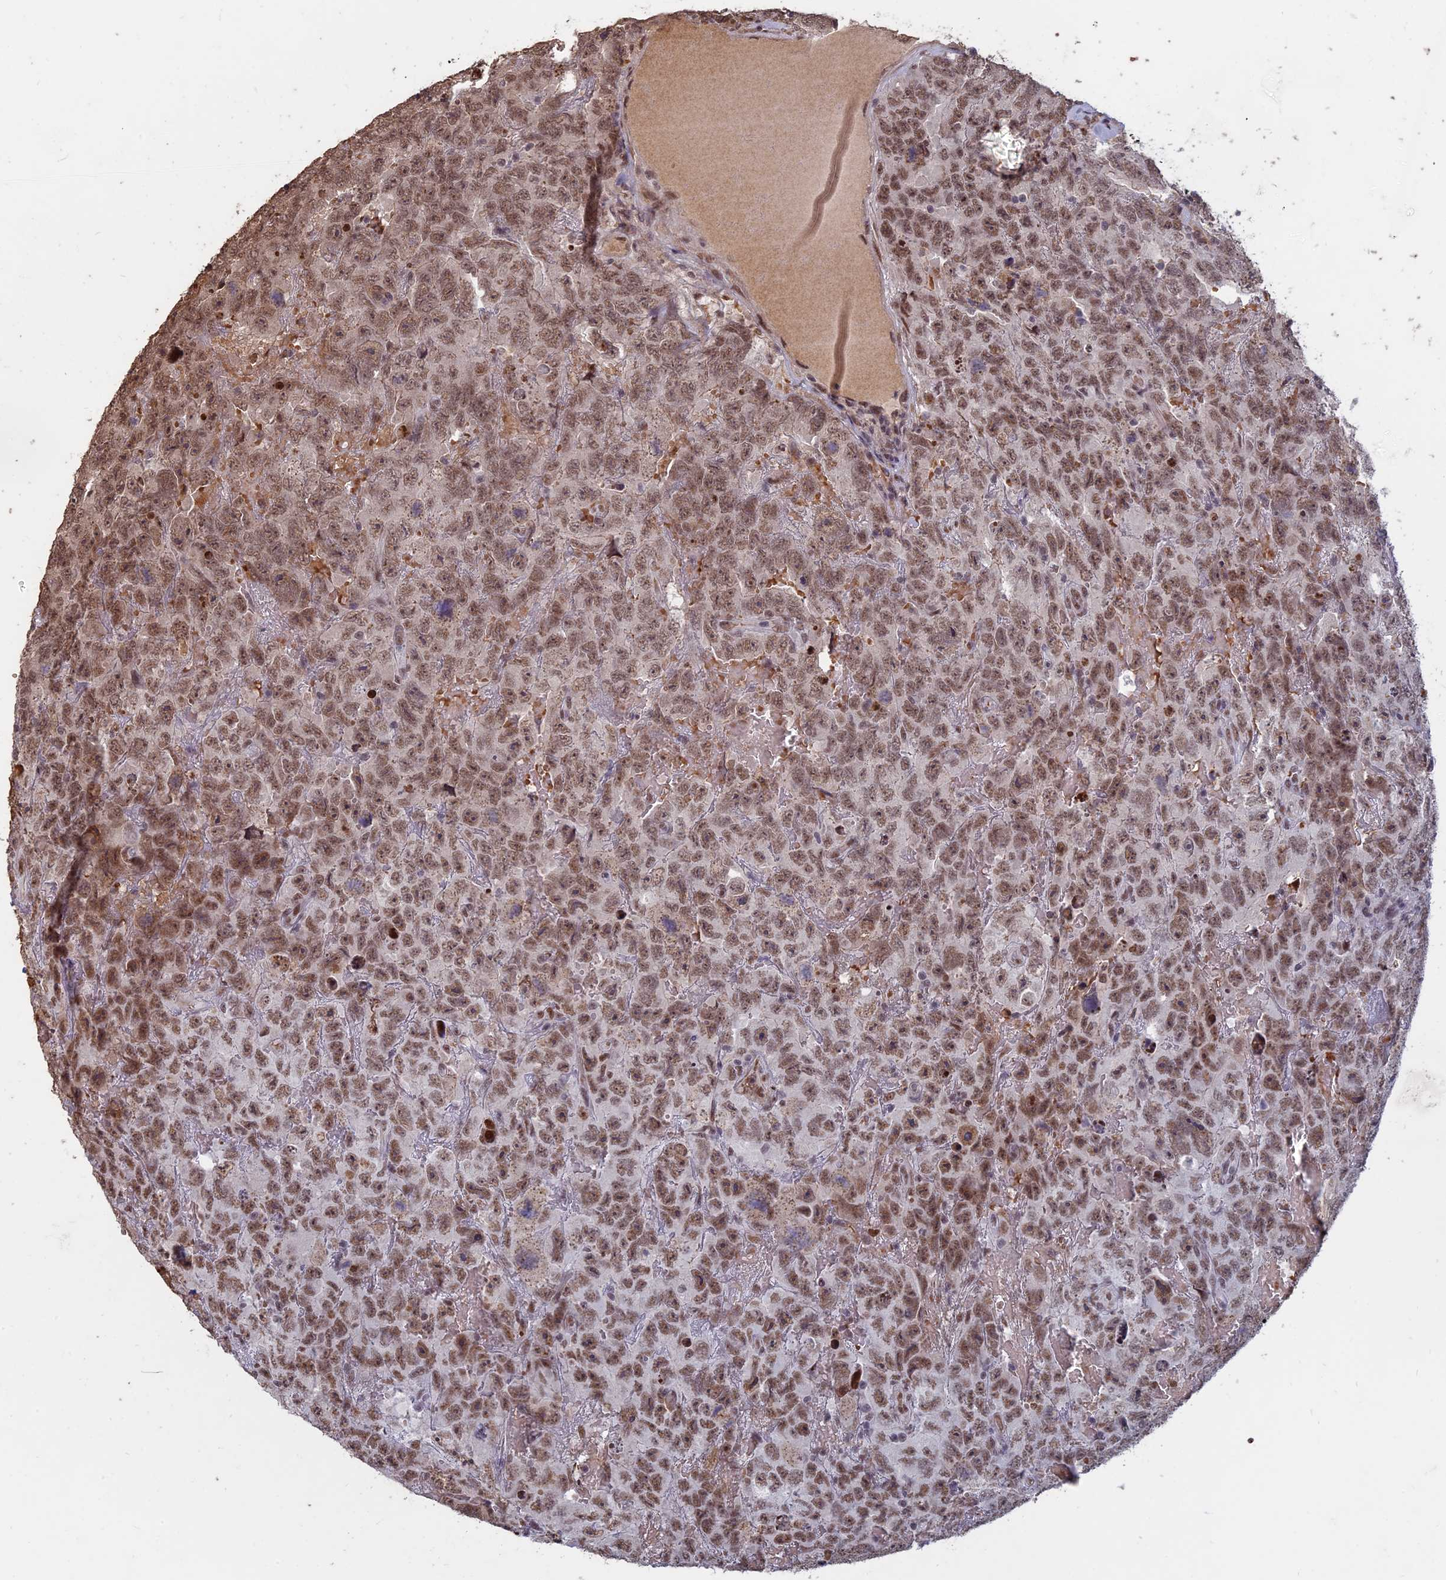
{"staining": {"intensity": "moderate", "quantity": ">75%", "location": "nuclear"}, "tissue": "testis cancer", "cell_type": "Tumor cells", "image_type": "cancer", "snomed": [{"axis": "morphology", "description": "Carcinoma, Embryonal, NOS"}, {"axis": "topography", "description": "Testis"}], "caption": "Moderate nuclear positivity for a protein is identified in about >75% of tumor cells of testis cancer (embryonal carcinoma) using IHC.", "gene": "MFAP1", "patient": {"sex": "male", "age": 45}}